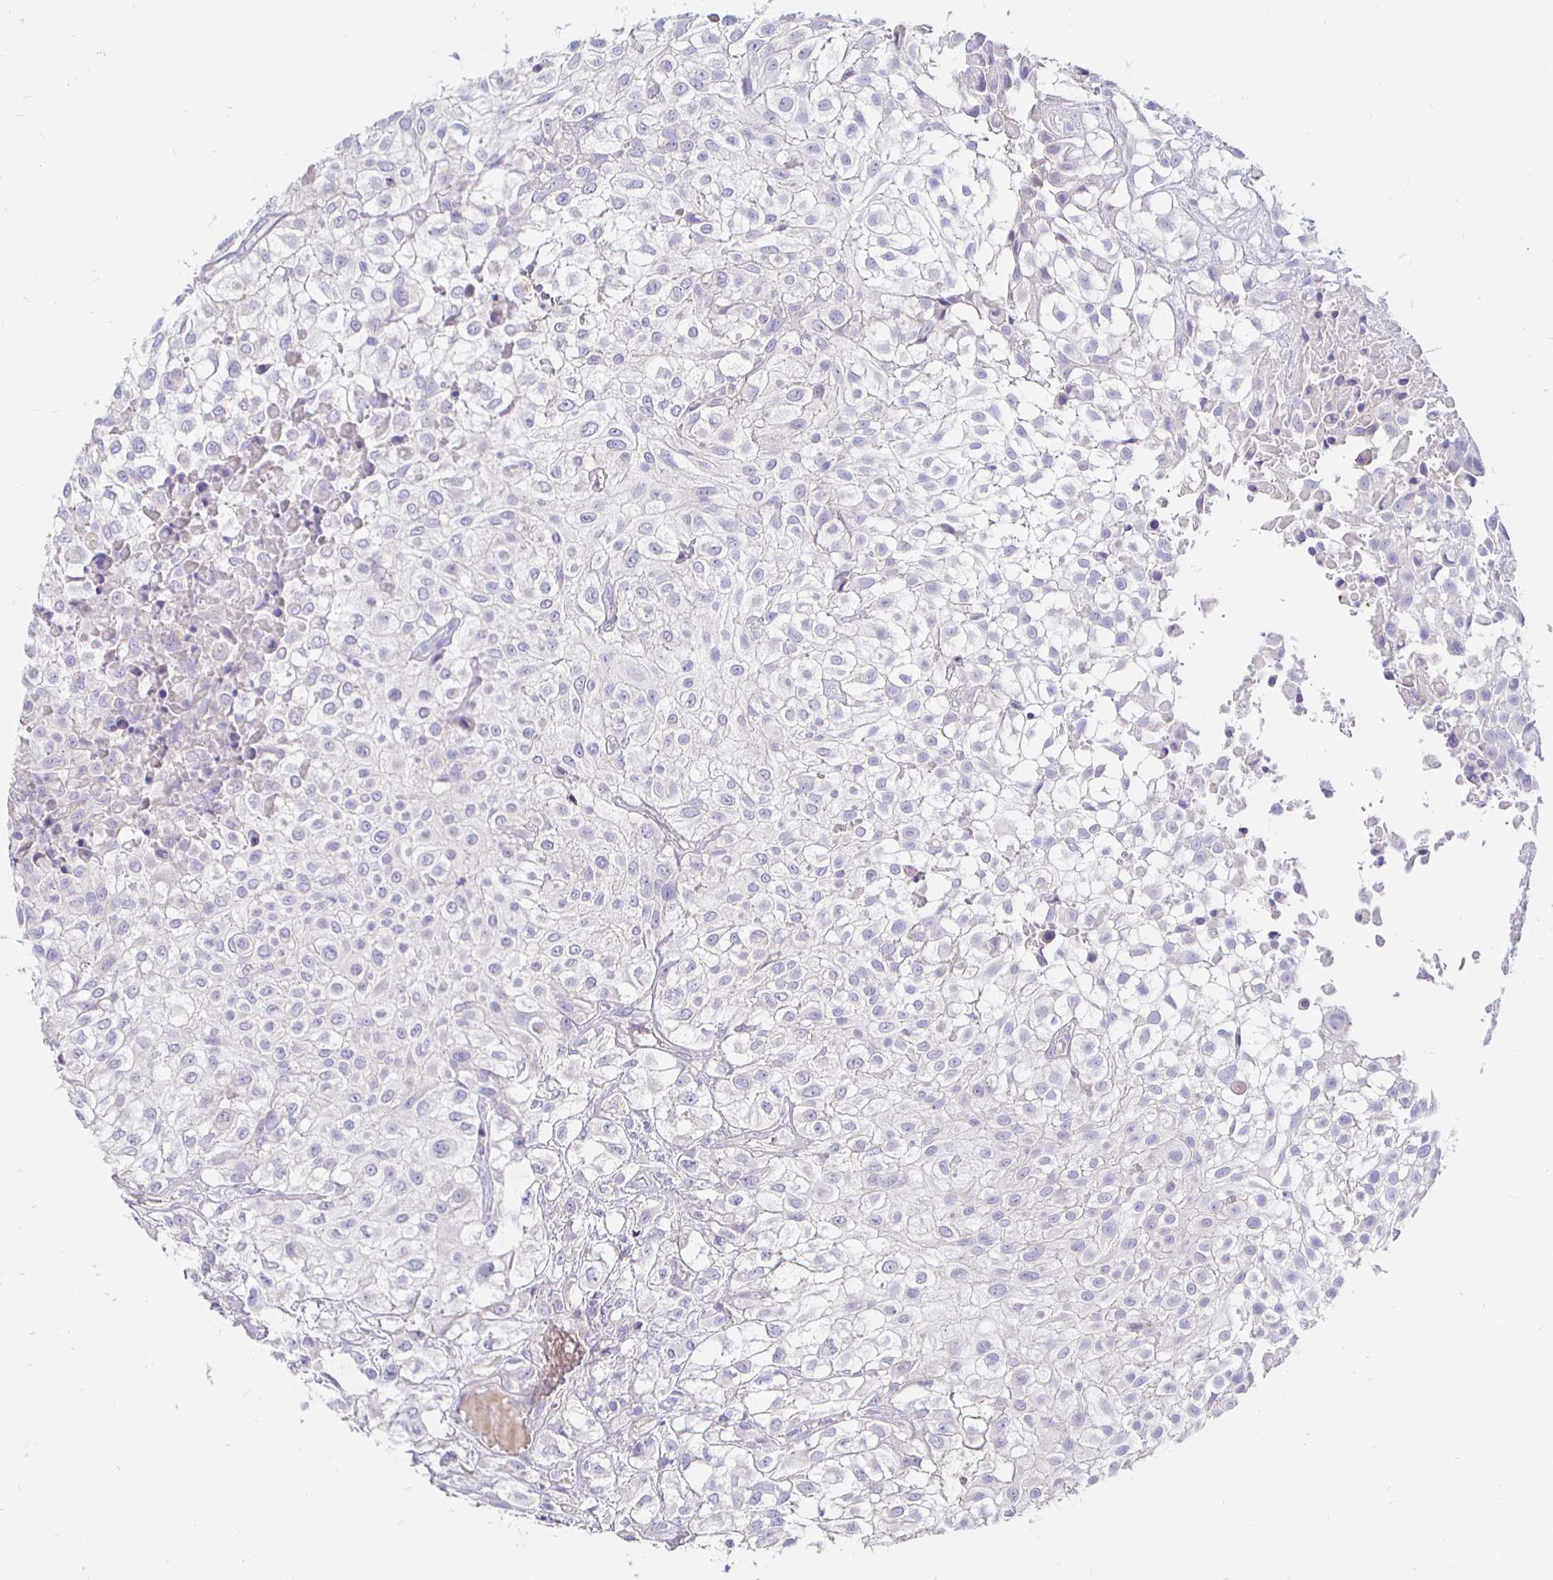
{"staining": {"intensity": "negative", "quantity": "none", "location": "none"}, "tissue": "urothelial cancer", "cell_type": "Tumor cells", "image_type": "cancer", "snomed": [{"axis": "morphology", "description": "Urothelial carcinoma, High grade"}, {"axis": "topography", "description": "Urinary bladder"}], "caption": "A high-resolution histopathology image shows immunohistochemistry staining of high-grade urothelial carcinoma, which reveals no significant positivity in tumor cells.", "gene": "NECAB1", "patient": {"sex": "male", "age": 56}}